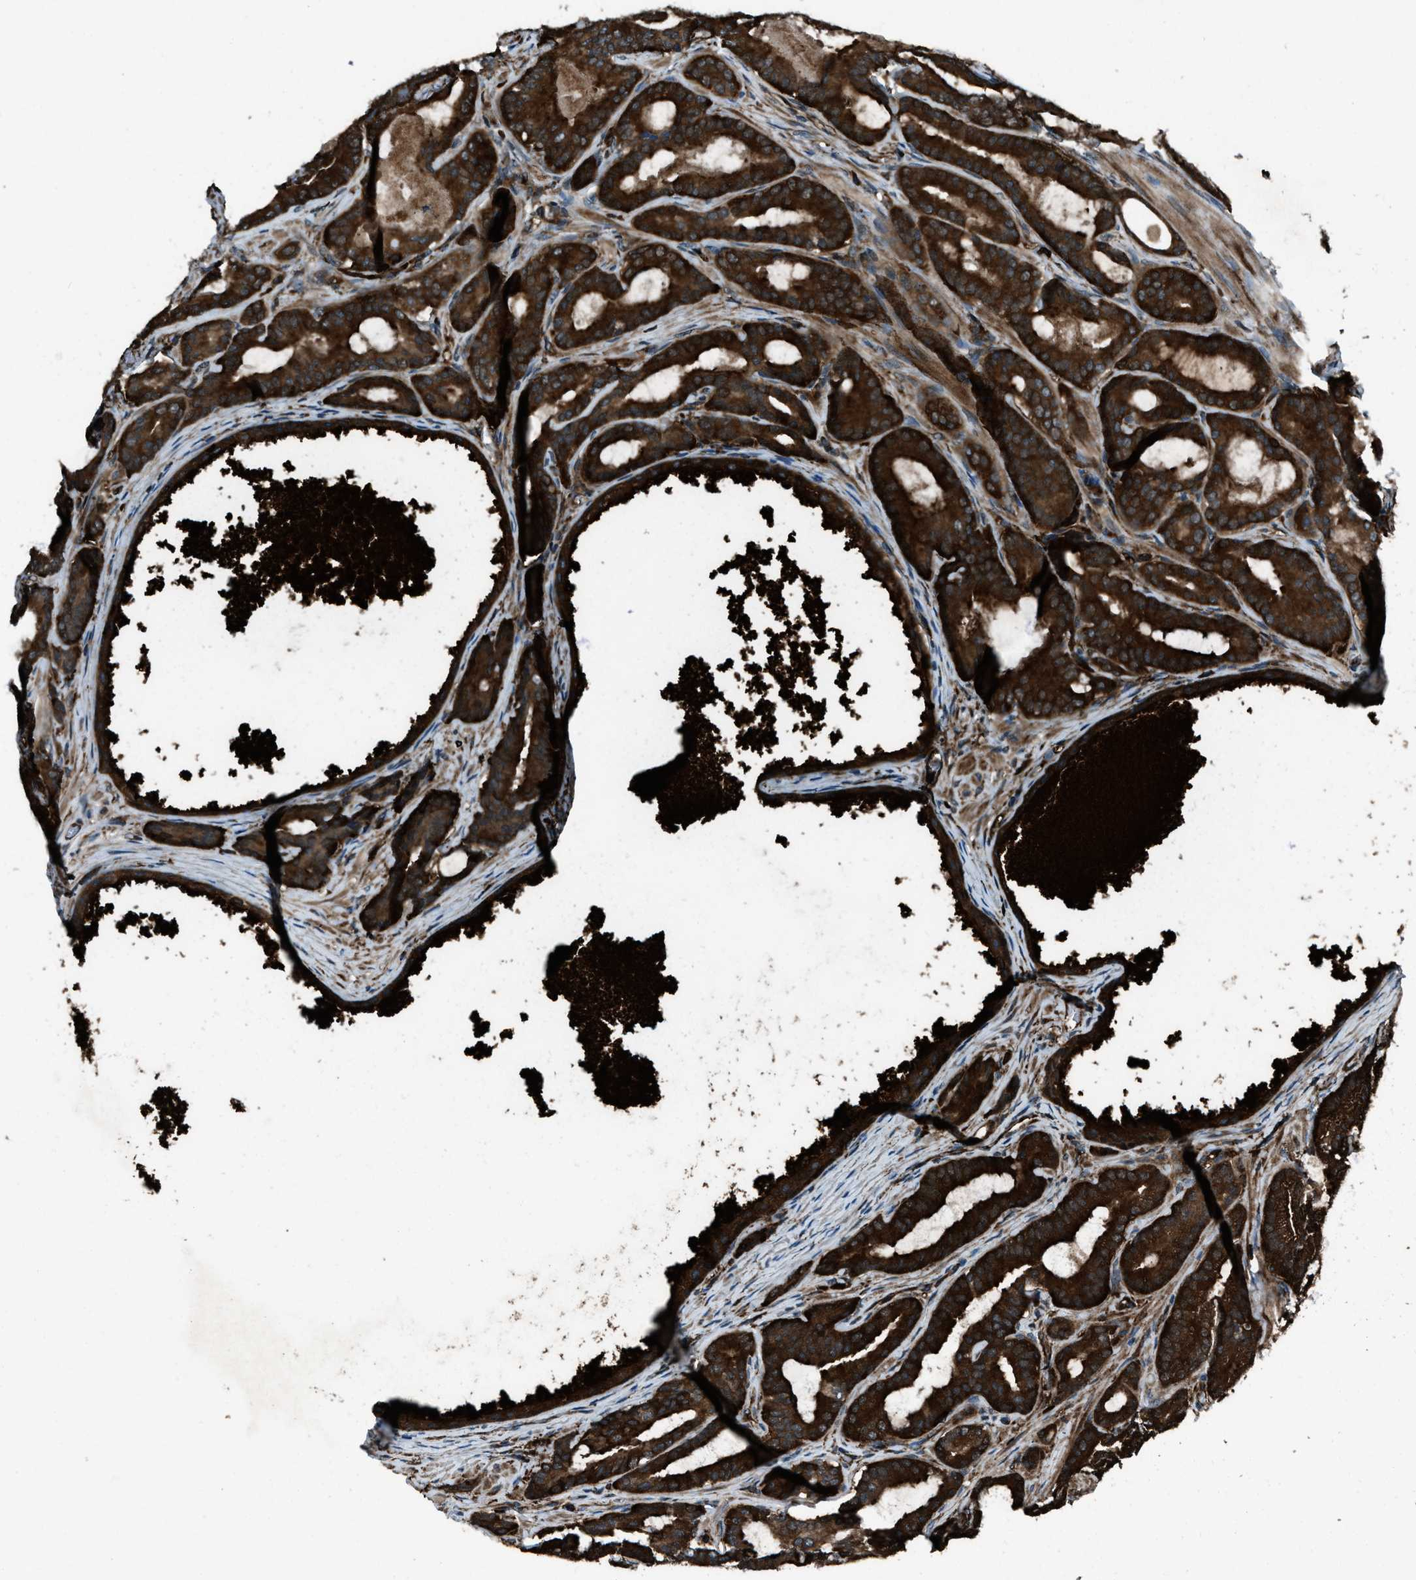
{"staining": {"intensity": "strong", "quantity": ">75%", "location": "cytoplasmic/membranous"}, "tissue": "prostate cancer", "cell_type": "Tumor cells", "image_type": "cancer", "snomed": [{"axis": "morphology", "description": "Adenocarcinoma, High grade"}, {"axis": "topography", "description": "Prostate"}], "caption": "Immunohistochemistry (IHC) photomicrograph of neoplastic tissue: human prostate high-grade adenocarcinoma stained using immunohistochemistry displays high levels of strong protein expression localized specifically in the cytoplasmic/membranous of tumor cells, appearing as a cytoplasmic/membranous brown color.", "gene": "SNX30", "patient": {"sex": "male", "age": 60}}